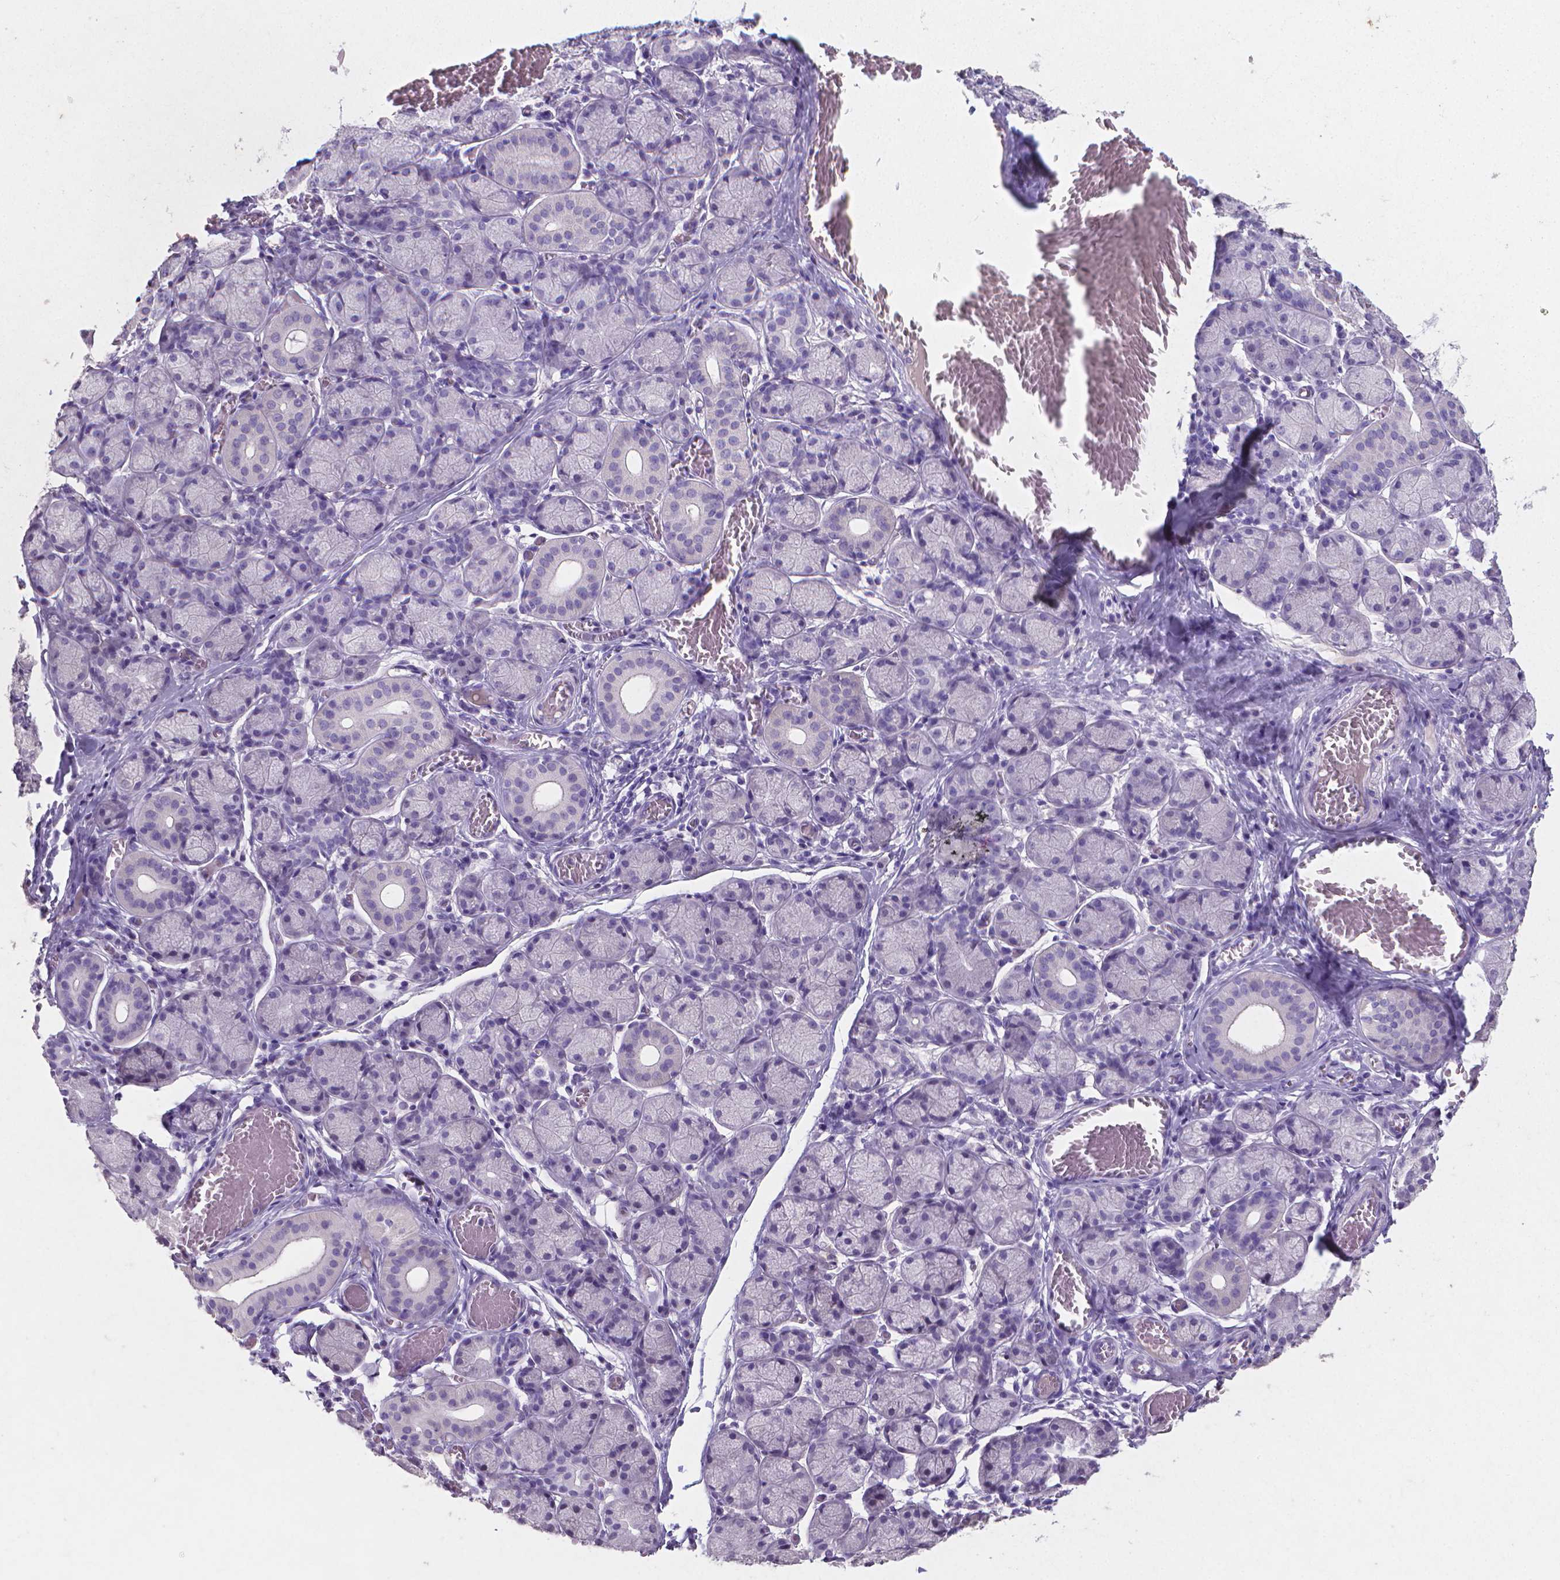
{"staining": {"intensity": "negative", "quantity": "none", "location": "none"}, "tissue": "salivary gland", "cell_type": "Glandular cells", "image_type": "normal", "snomed": [{"axis": "morphology", "description": "Normal tissue, NOS"}, {"axis": "topography", "description": "Salivary gland"}, {"axis": "topography", "description": "Peripheral nerve tissue"}], "caption": "Benign salivary gland was stained to show a protein in brown. There is no significant staining in glandular cells.", "gene": "XPNPEP2", "patient": {"sex": "female", "age": 24}}